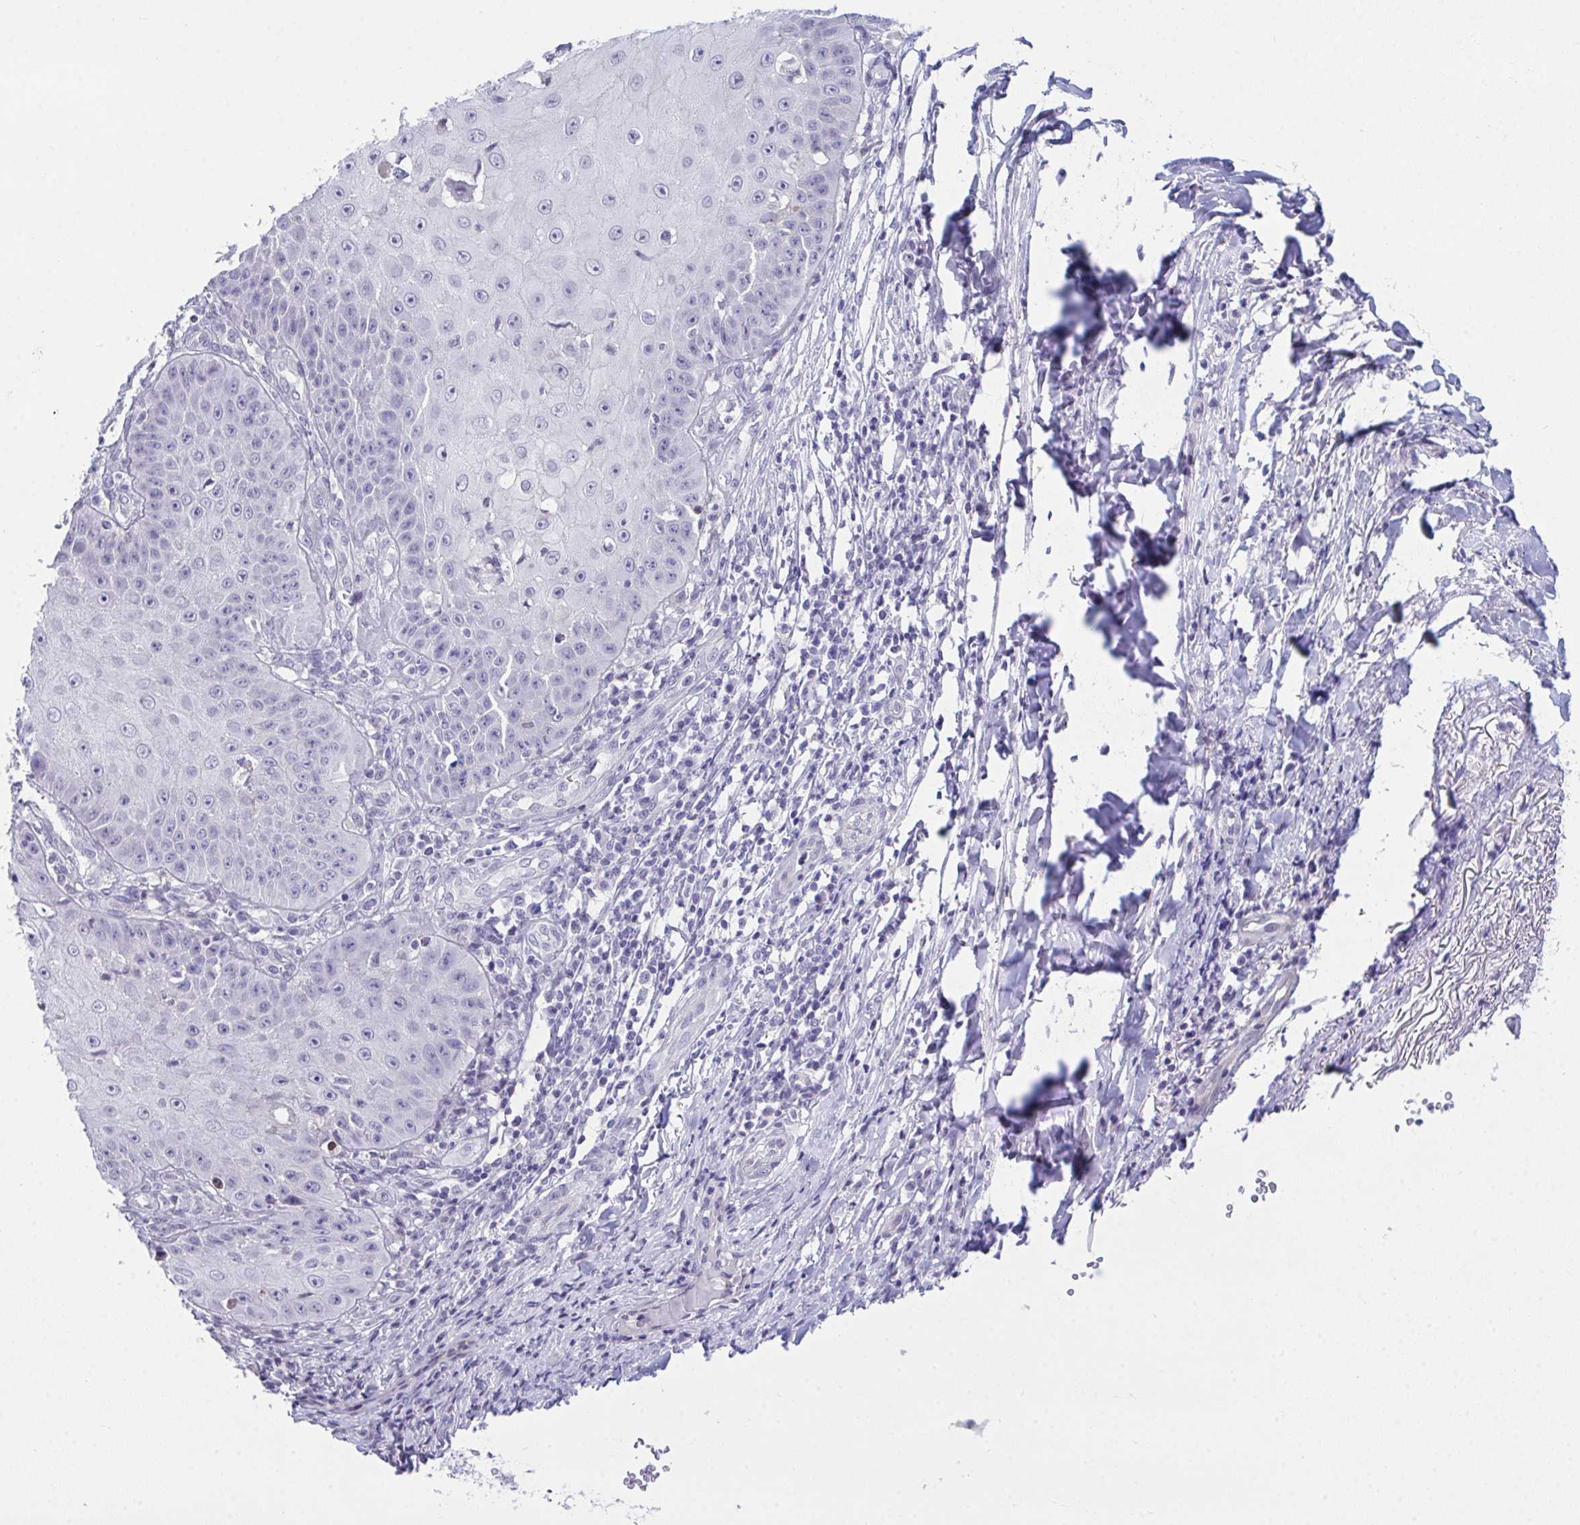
{"staining": {"intensity": "negative", "quantity": "none", "location": "none"}, "tissue": "skin cancer", "cell_type": "Tumor cells", "image_type": "cancer", "snomed": [{"axis": "morphology", "description": "Squamous cell carcinoma, NOS"}, {"axis": "topography", "description": "Skin"}], "caption": "A micrograph of human skin cancer (squamous cell carcinoma) is negative for staining in tumor cells.", "gene": "ATP6V0D2", "patient": {"sex": "male", "age": 70}}